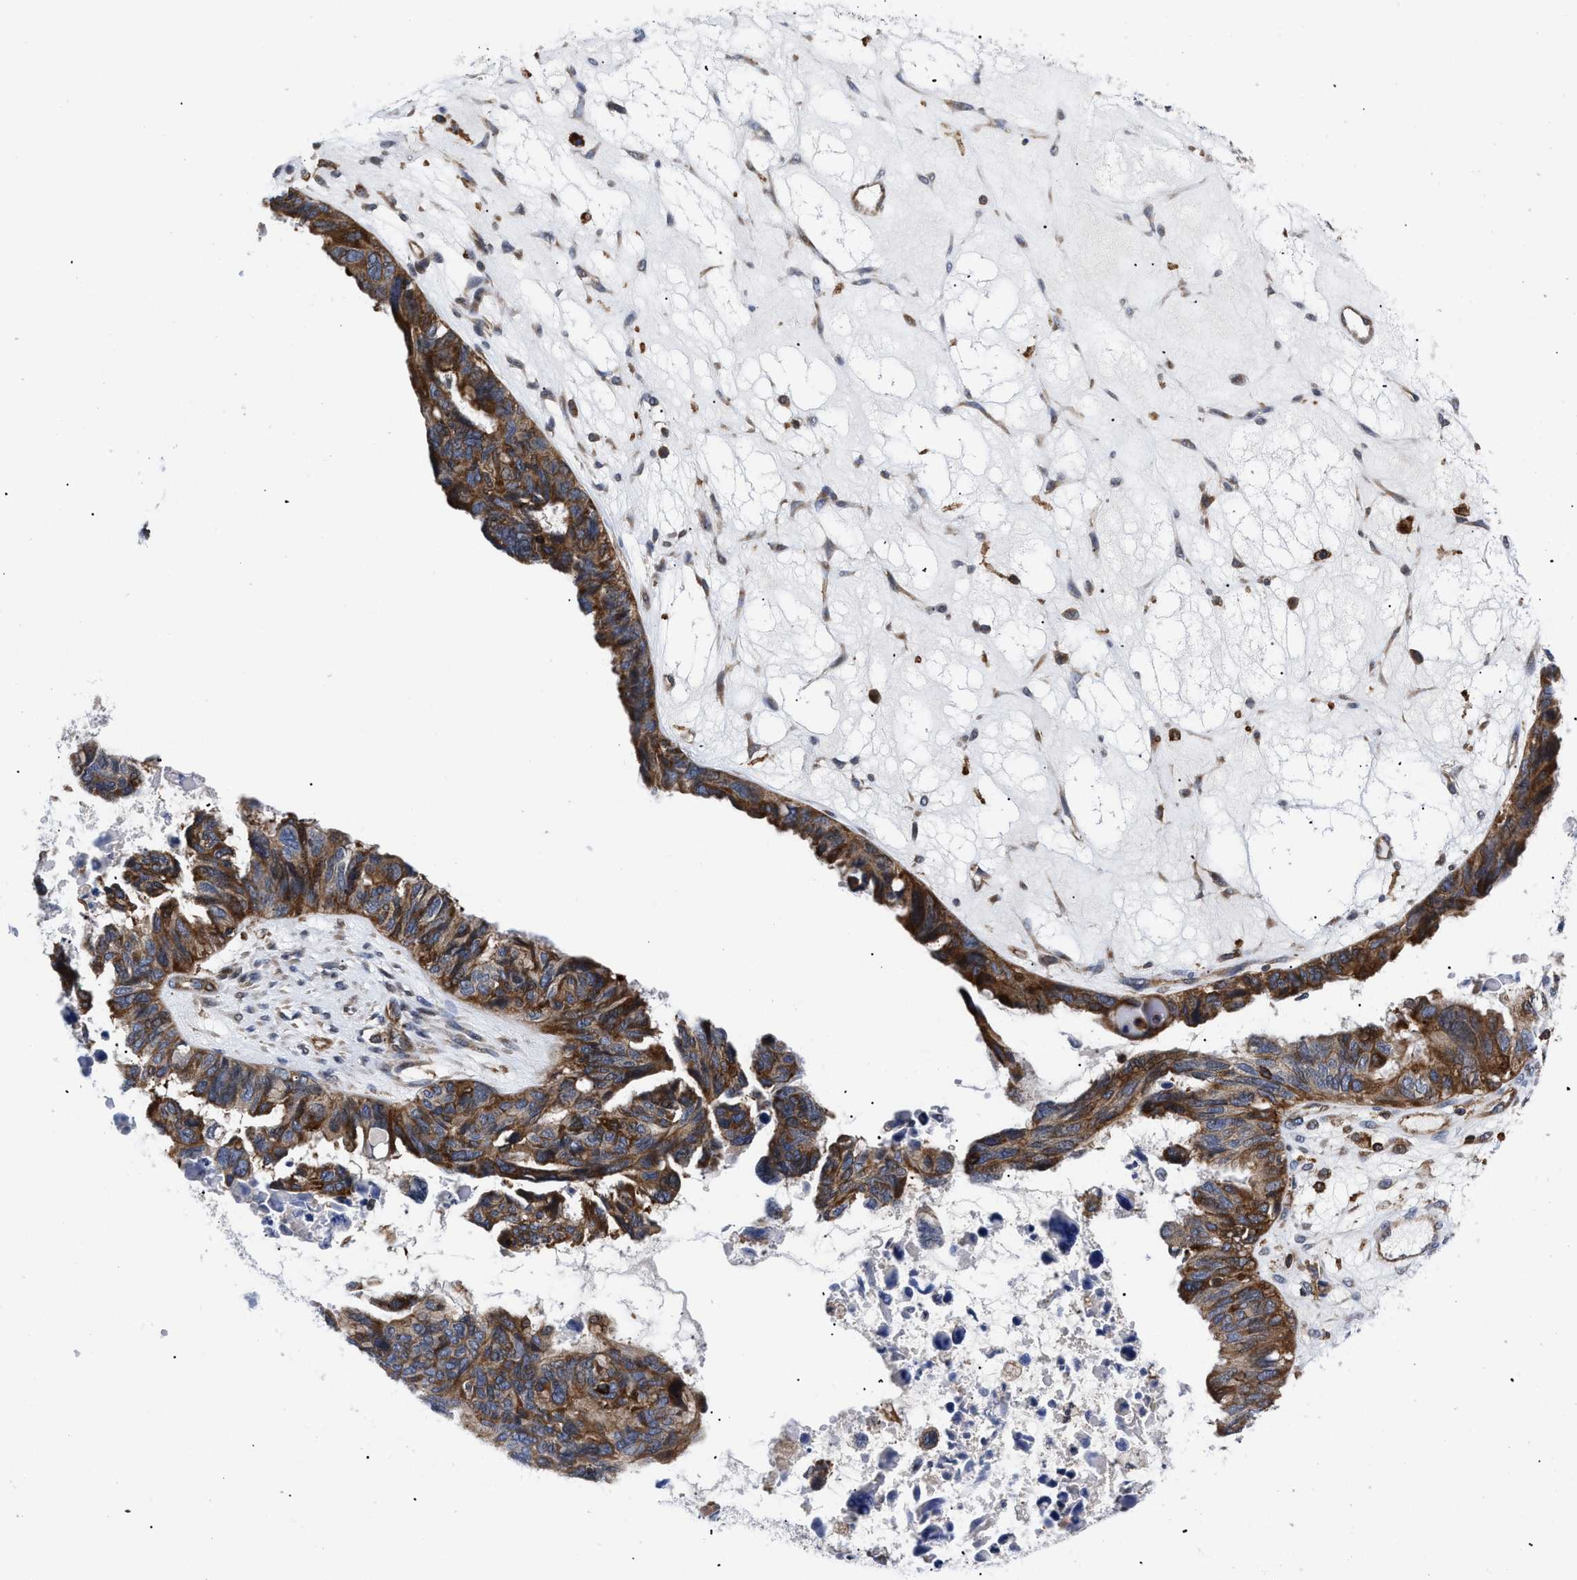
{"staining": {"intensity": "strong", "quantity": "25%-75%", "location": "cytoplasmic/membranous"}, "tissue": "ovarian cancer", "cell_type": "Tumor cells", "image_type": "cancer", "snomed": [{"axis": "morphology", "description": "Cystadenocarcinoma, serous, NOS"}, {"axis": "topography", "description": "Ovary"}], "caption": "IHC histopathology image of neoplastic tissue: human ovarian cancer stained using immunohistochemistry shows high levels of strong protein expression localized specifically in the cytoplasmic/membranous of tumor cells, appearing as a cytoplasmic/membranous brown color.", "gene": "SPAST", "patient": {"sex": "female", "age": 79}}